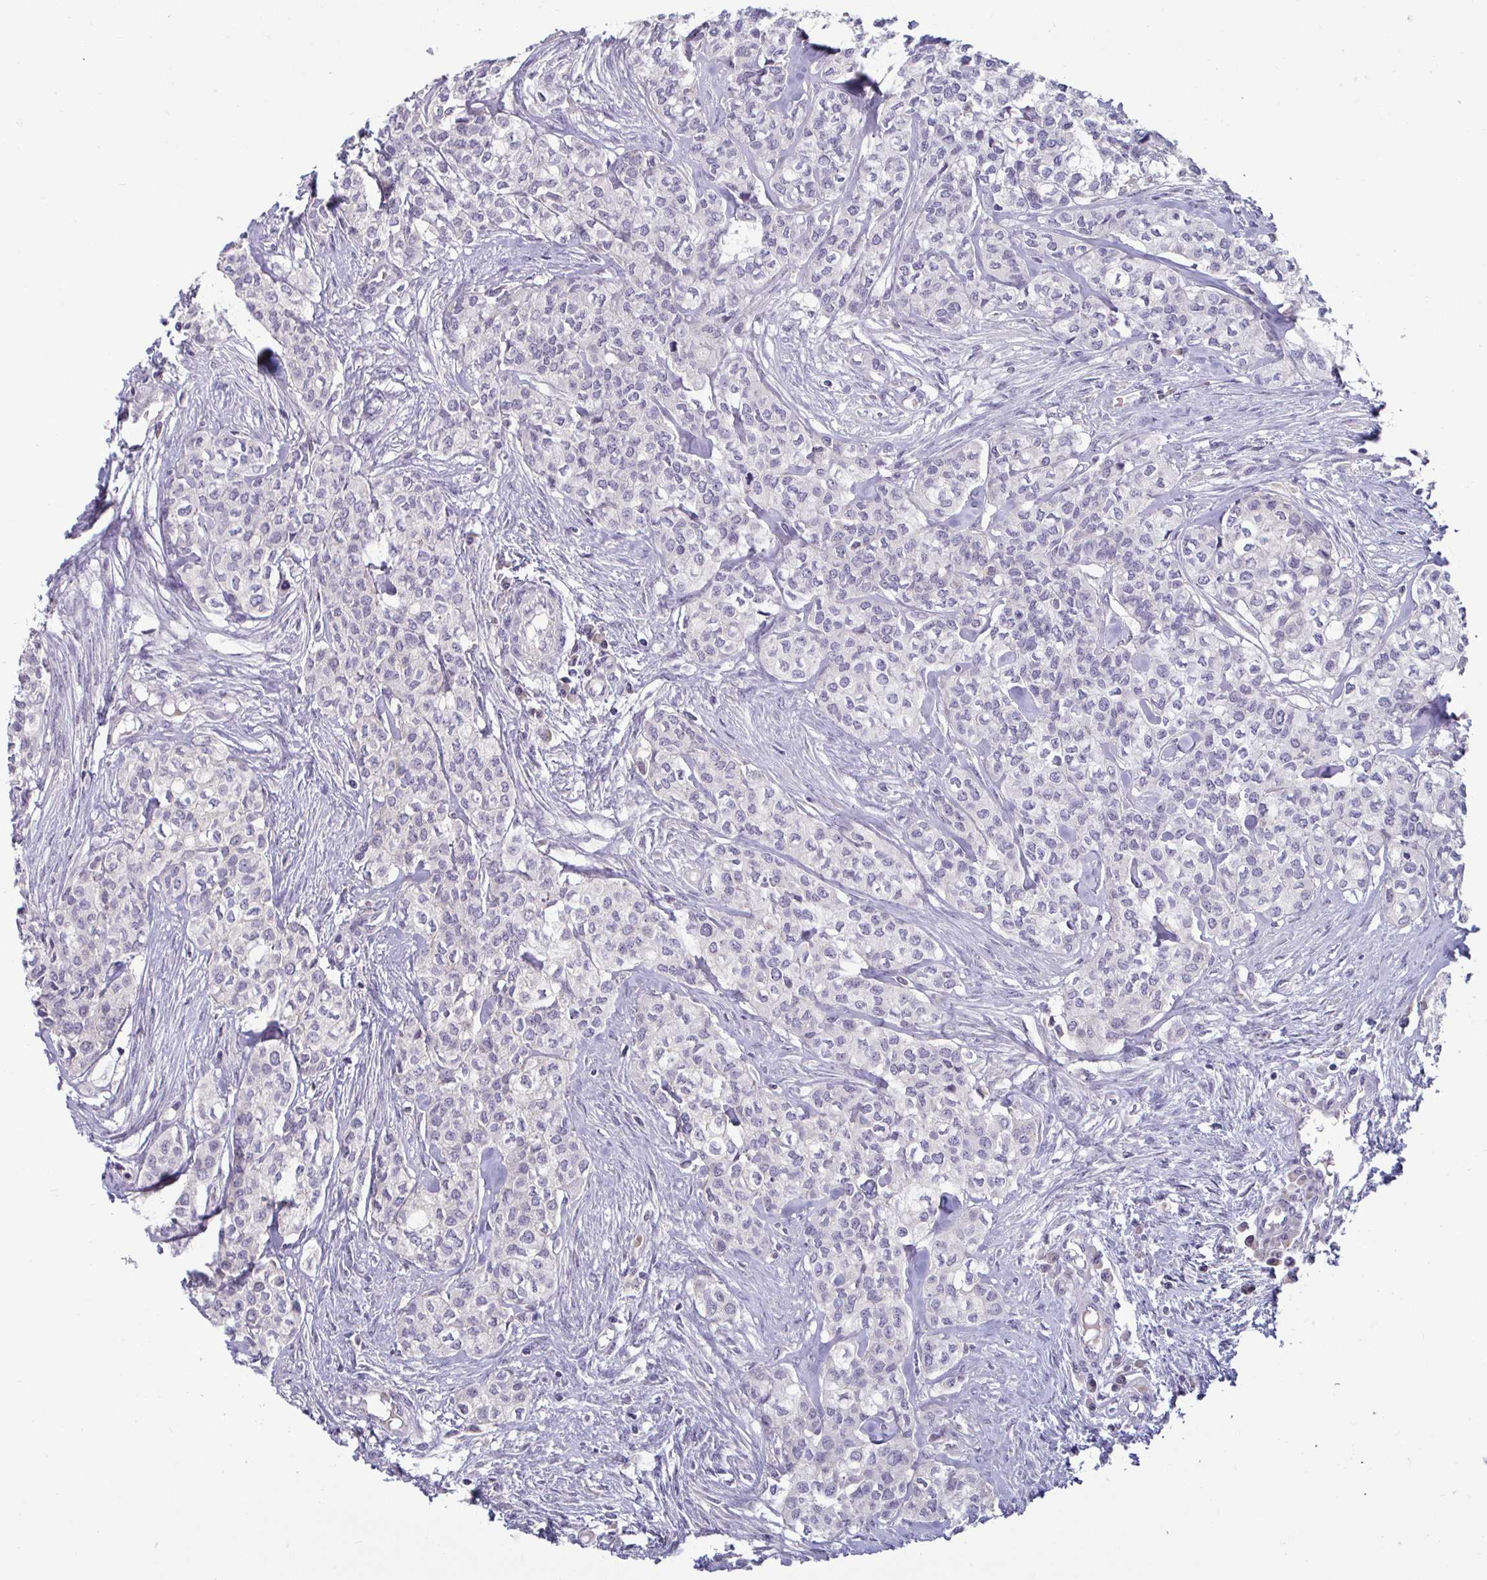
{"staining": {"intensity": "negative", "quantity": "none", "location": "none"}, "tissue": "head and neck cancer", "cell_type": "Tumor cells", "image_type": "cancer", "snomed": [{"axis": "morphology", "description": "Adenocarcinoma, NOS"}, {"axis": "topography", "description": "Head-Neck"}], "caption": "An immunohistochemistry micrograph of head and neck cancer is shown. There is no staining in tumor cells of head and neck cancer. (DAB (3,3'-diaminobenzidine) IHC, high magnification).", "gene": "GSTM1", "patient": {"sex": "male", "age": 81}}